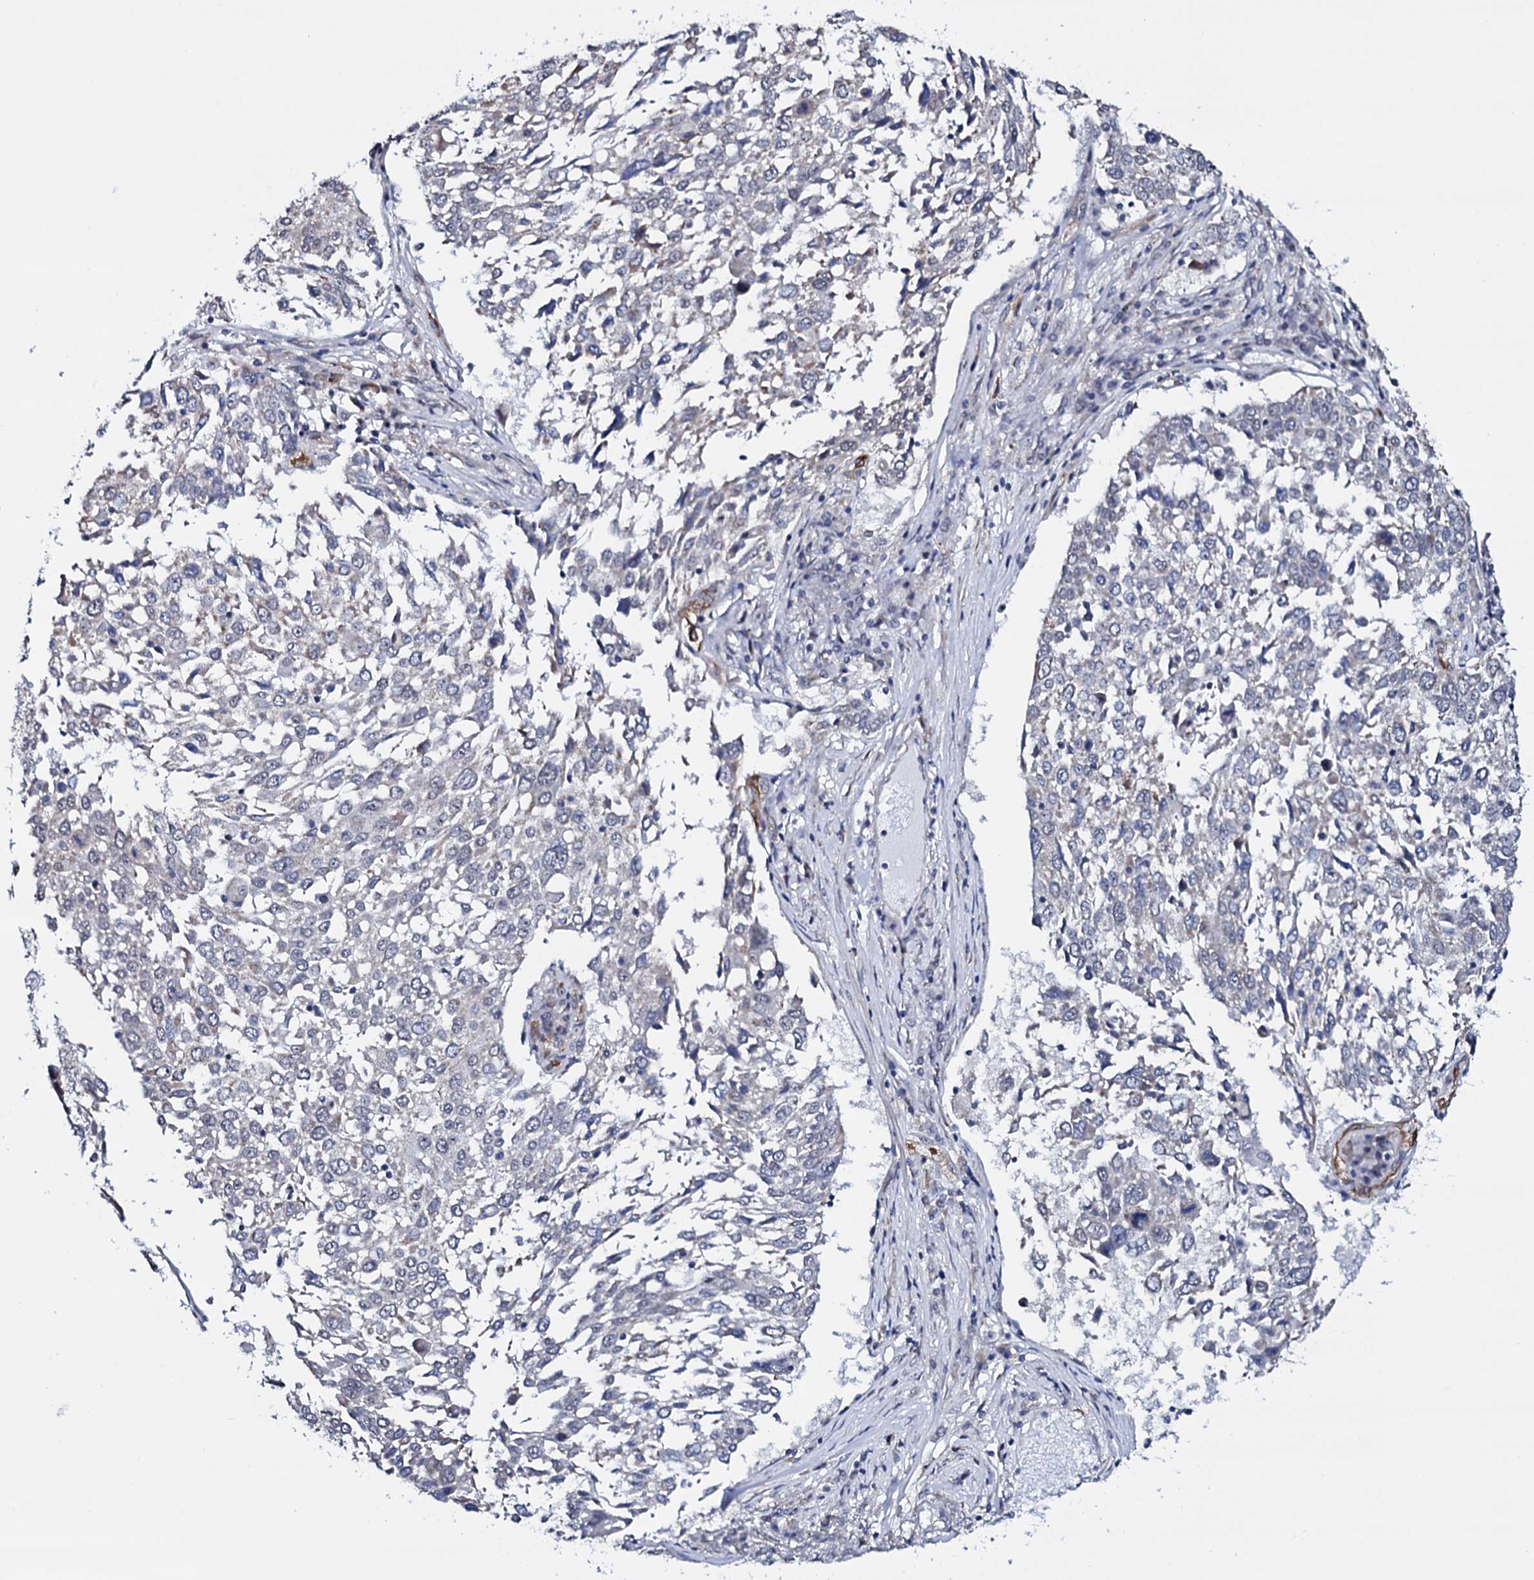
{"staining": {"intensity": "negative", "quantity": "none", "location": "none"}, "tissue": "lung cancer", "cell_type": "Tumor cells", "image_type": "cancer", "snomed": [{"axis": "morphology", "description": "Squamous cell carcinoma, NOS"}, {"axis": "topography", "description": "Lung"}], "caption": "An immunohistochemistry (IHC) histopathology image of squamous cell carcinoma (lung) is shown. There is no staining in tumor cells of squamous cell carcinoma (lung).", "gene": "GAREM1", "patient": {"sex": "male", "age": 65}}